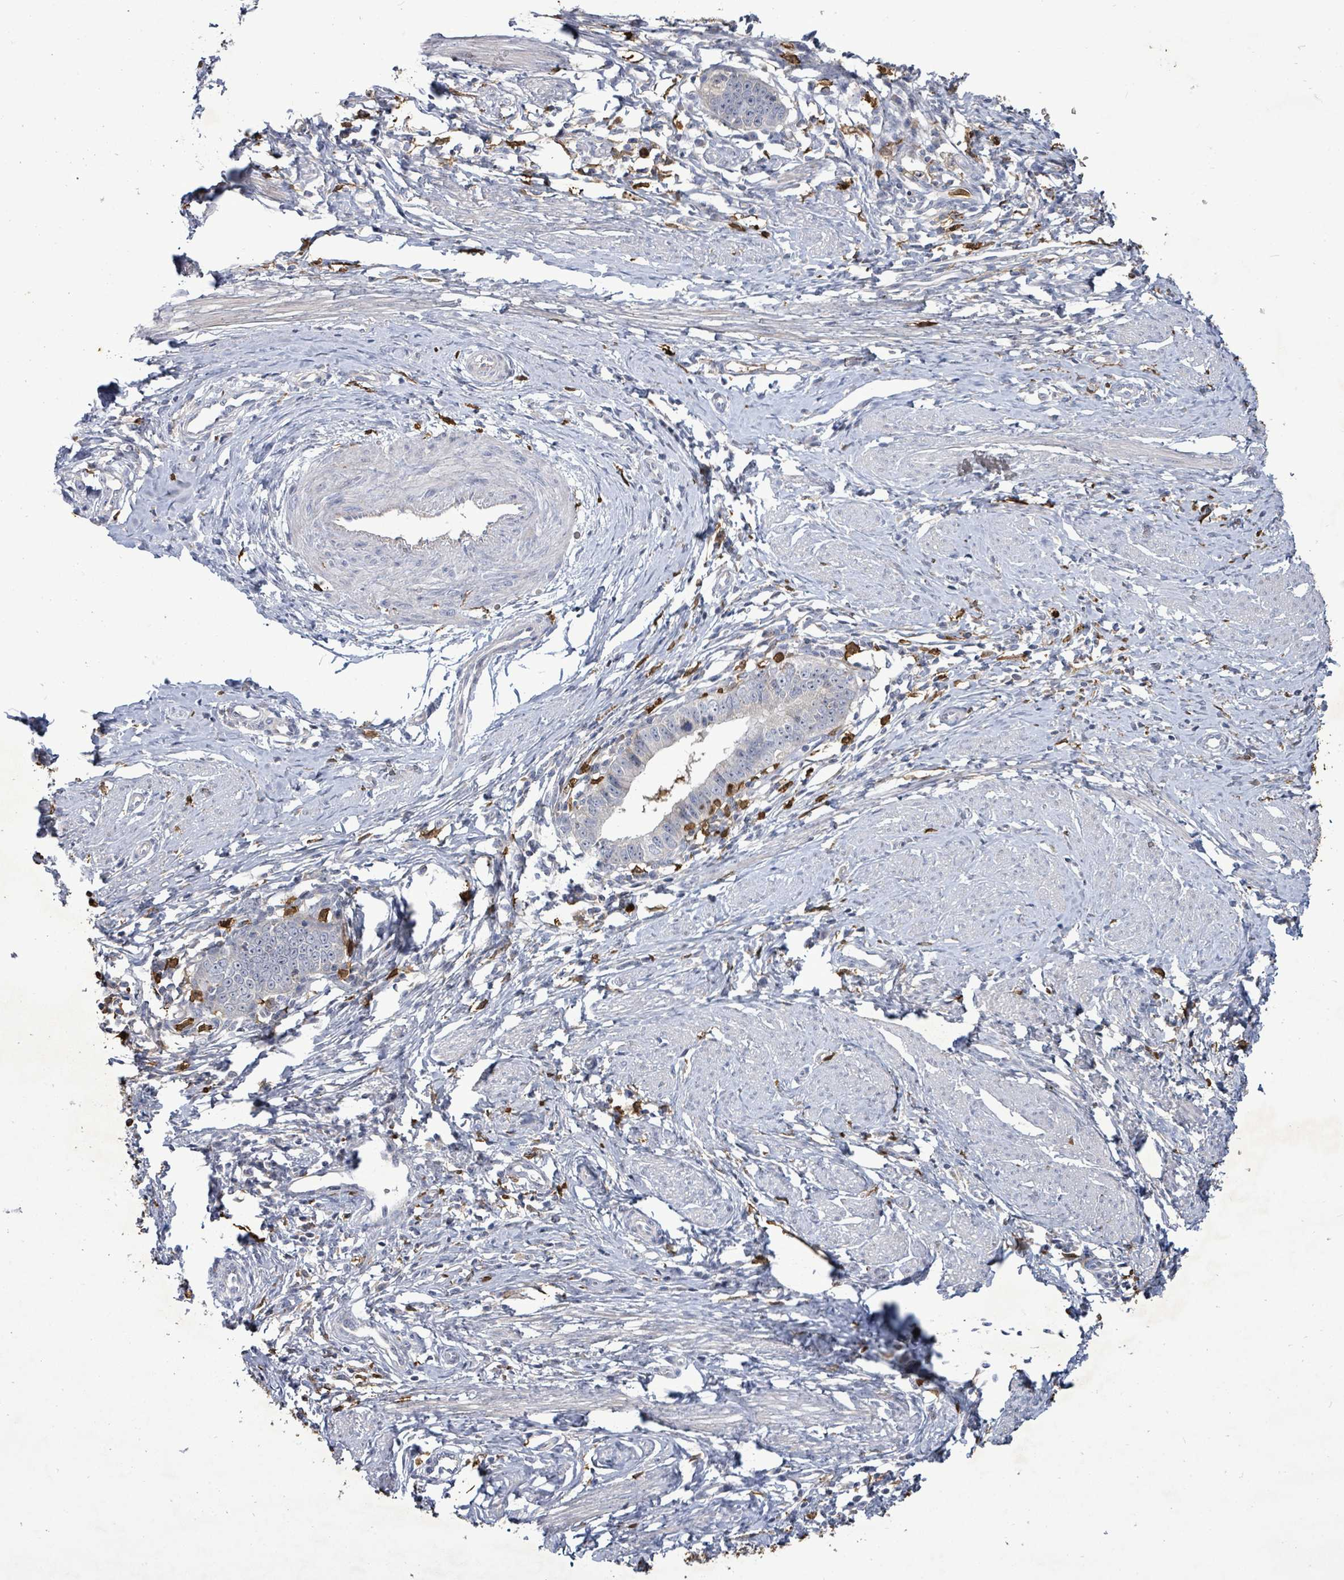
{"staining": {"intensity": "negative", "quantity": "none", "location": "none"}, "tissue": "cervical cancer", "cell_type": "Tumor cells", "image_type": "cancer", "snomed": [{"axis": "morphology", "description": "Adenocarcinoma, NOS"}, {"axis": "topography", "description": "Cervix"}], "caption": "There is no significant positivity in tumor cells of cervical cancer. Nuclei are stained in blue.", "gene": "FAM210A", "patient": {"sex": "female", "age": 36}}